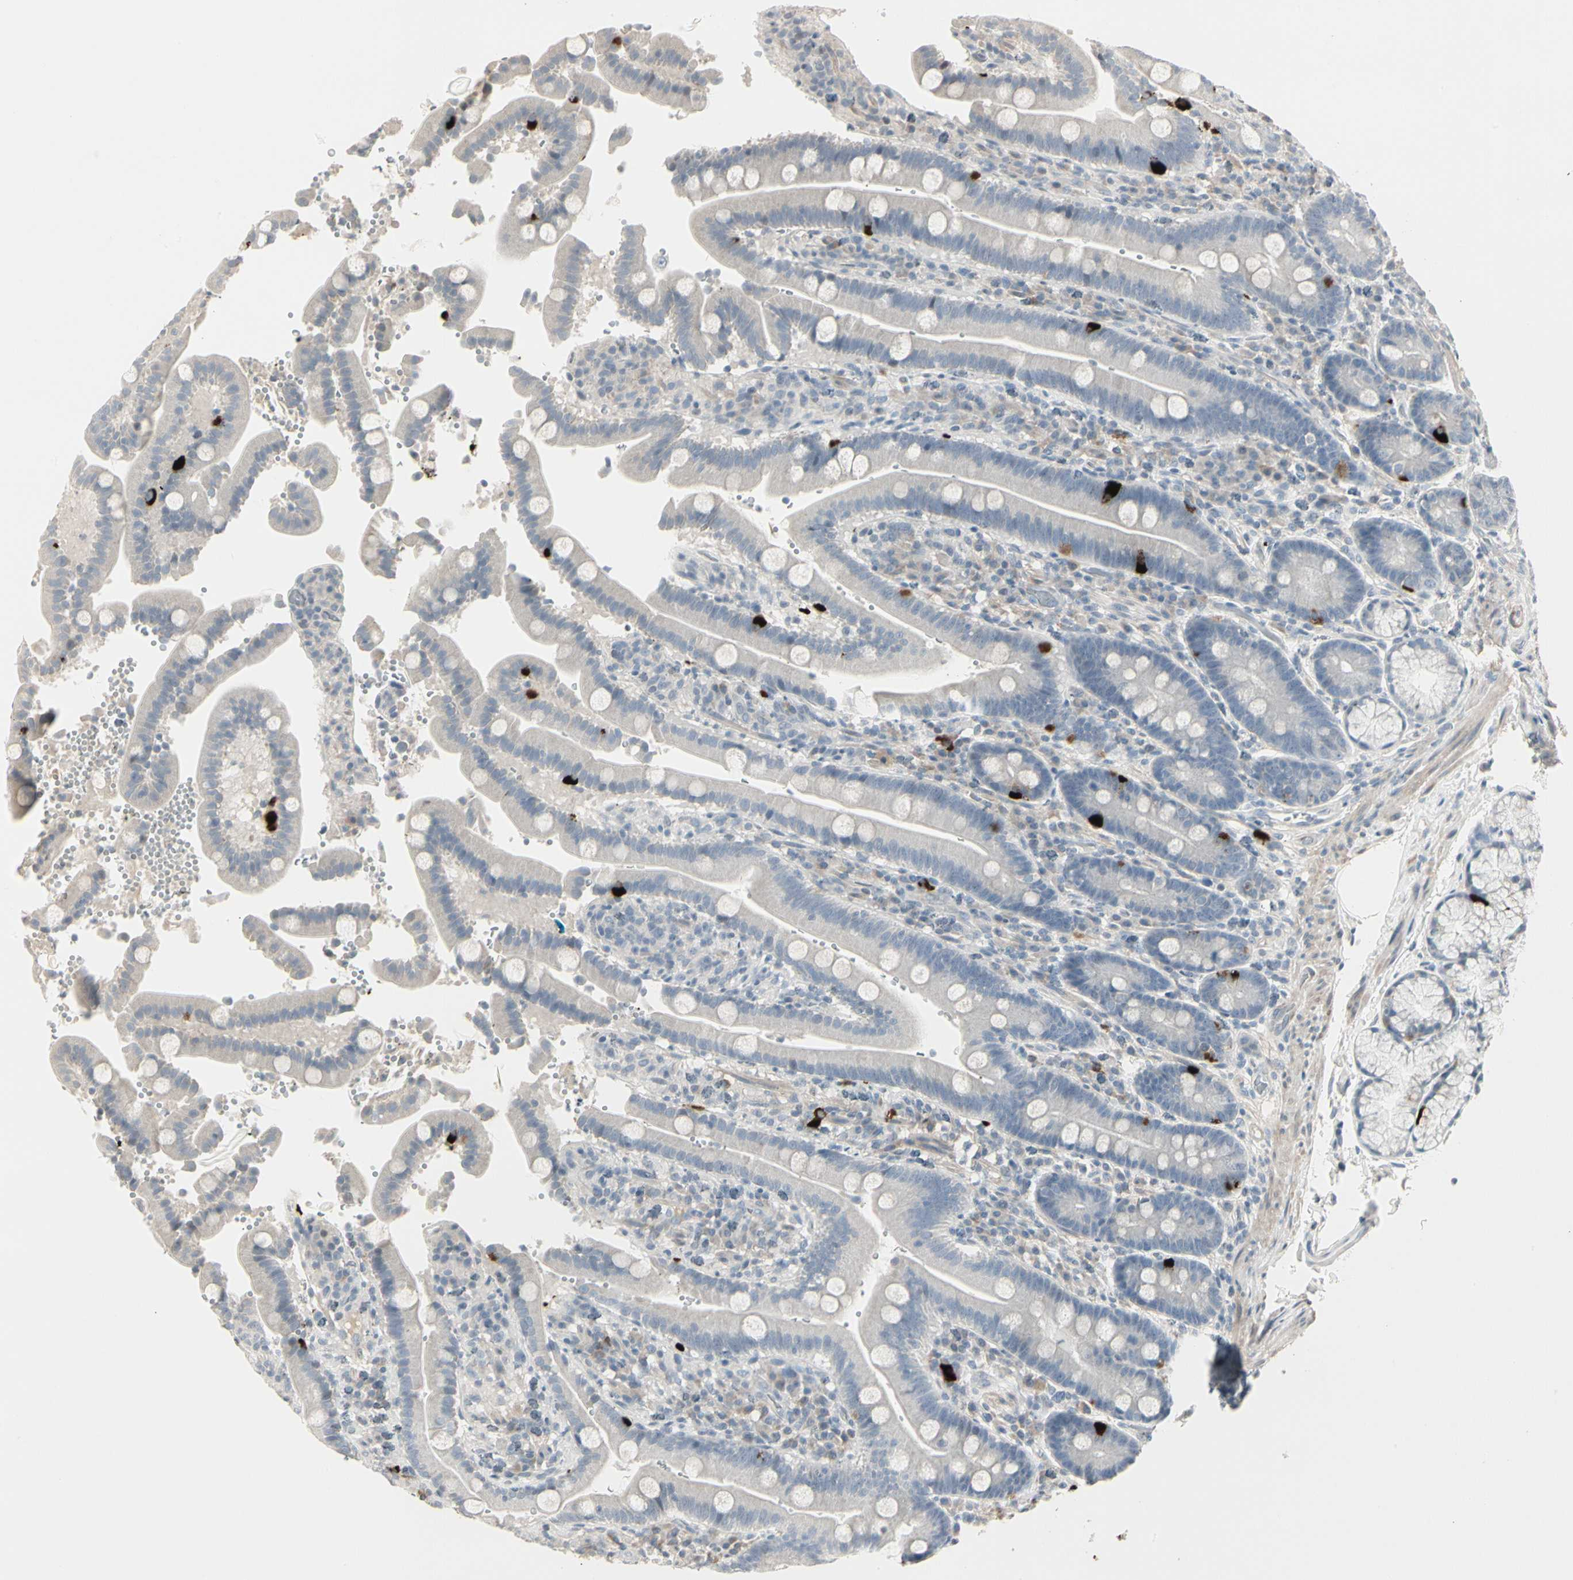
{"staining": {"intensity": "strong", "quantity": "<25%", "location": "cytoplasmic/membranous"}, "tissue": "duodenum", "cell_type": "Glandular cells", "image_type": "normal", "snomed": [{"axis": "morphology", "description": "Normal tissue, NOS"}, {"axis": "topography", "description": "Small intestine, NOS"}], "caption": "An IHC photomicrograph of benign tissue is shown. Protein staining in brown highlights strong cytoplasmic/membranous positivity in duodenum within glandular cells.", "gene": "DMPK", "patient": {"sex": "female", "age": 71}}